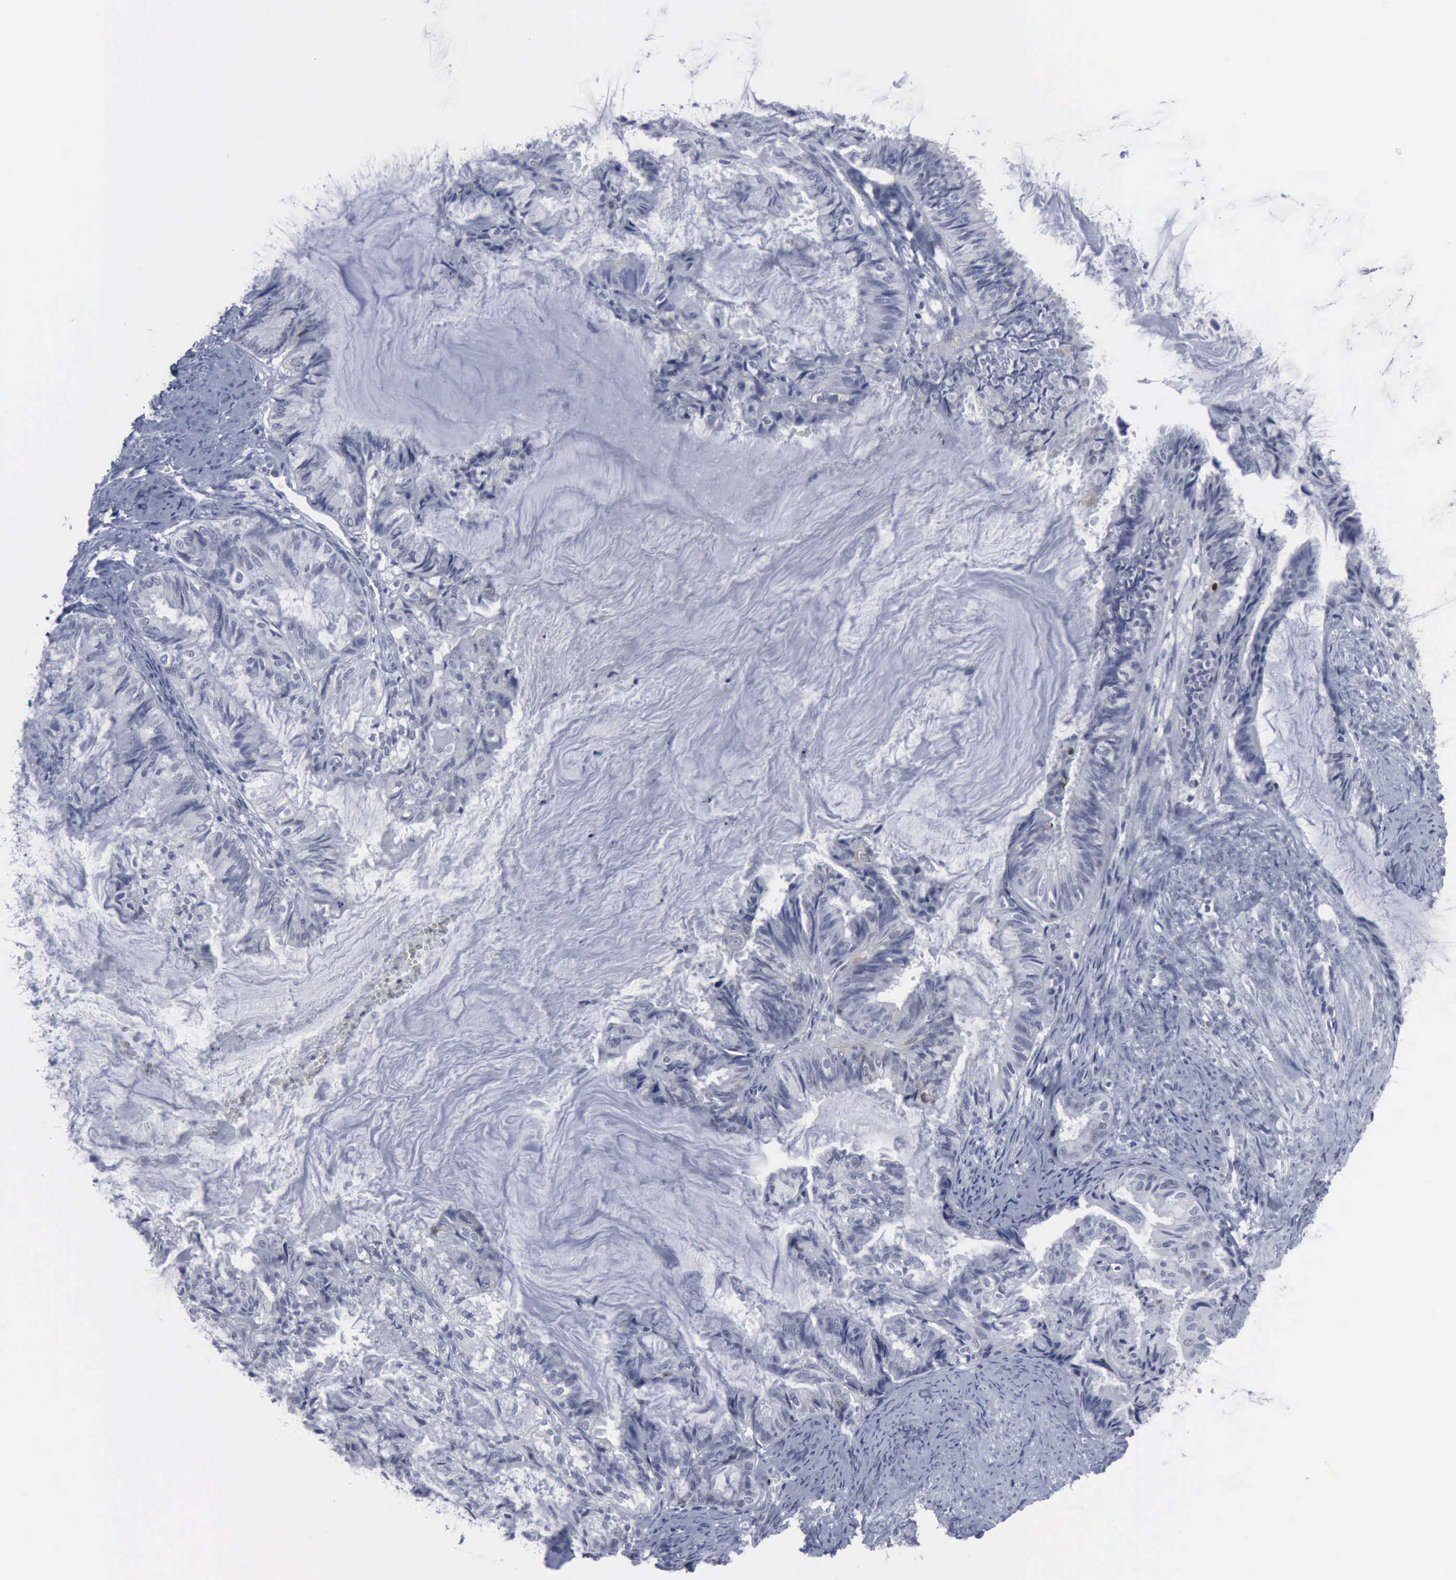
{"staining": {"intensity": "negative", "quantity": "none", "location": "none"}, "tissue": "endometrial cancer", "cell_type": "Tumor cells", "image_type": "cancer", "snomed": [{"axis": "morphology", "description": "Adenocarcinoma, NOS"}, {"axis": "topography", "description": "Endometrium"}], "caption": "High magnification brightfield microscopy of endometrial cancer (adenocarcinoma) stained with DAB (3,3'-diaminobenzidine) (brown) and counterstained with hematoxylin (blue): tumor cells show no significant staining.", "gene": "MCM5", "patient": {"sex": "female", "age": 86}}